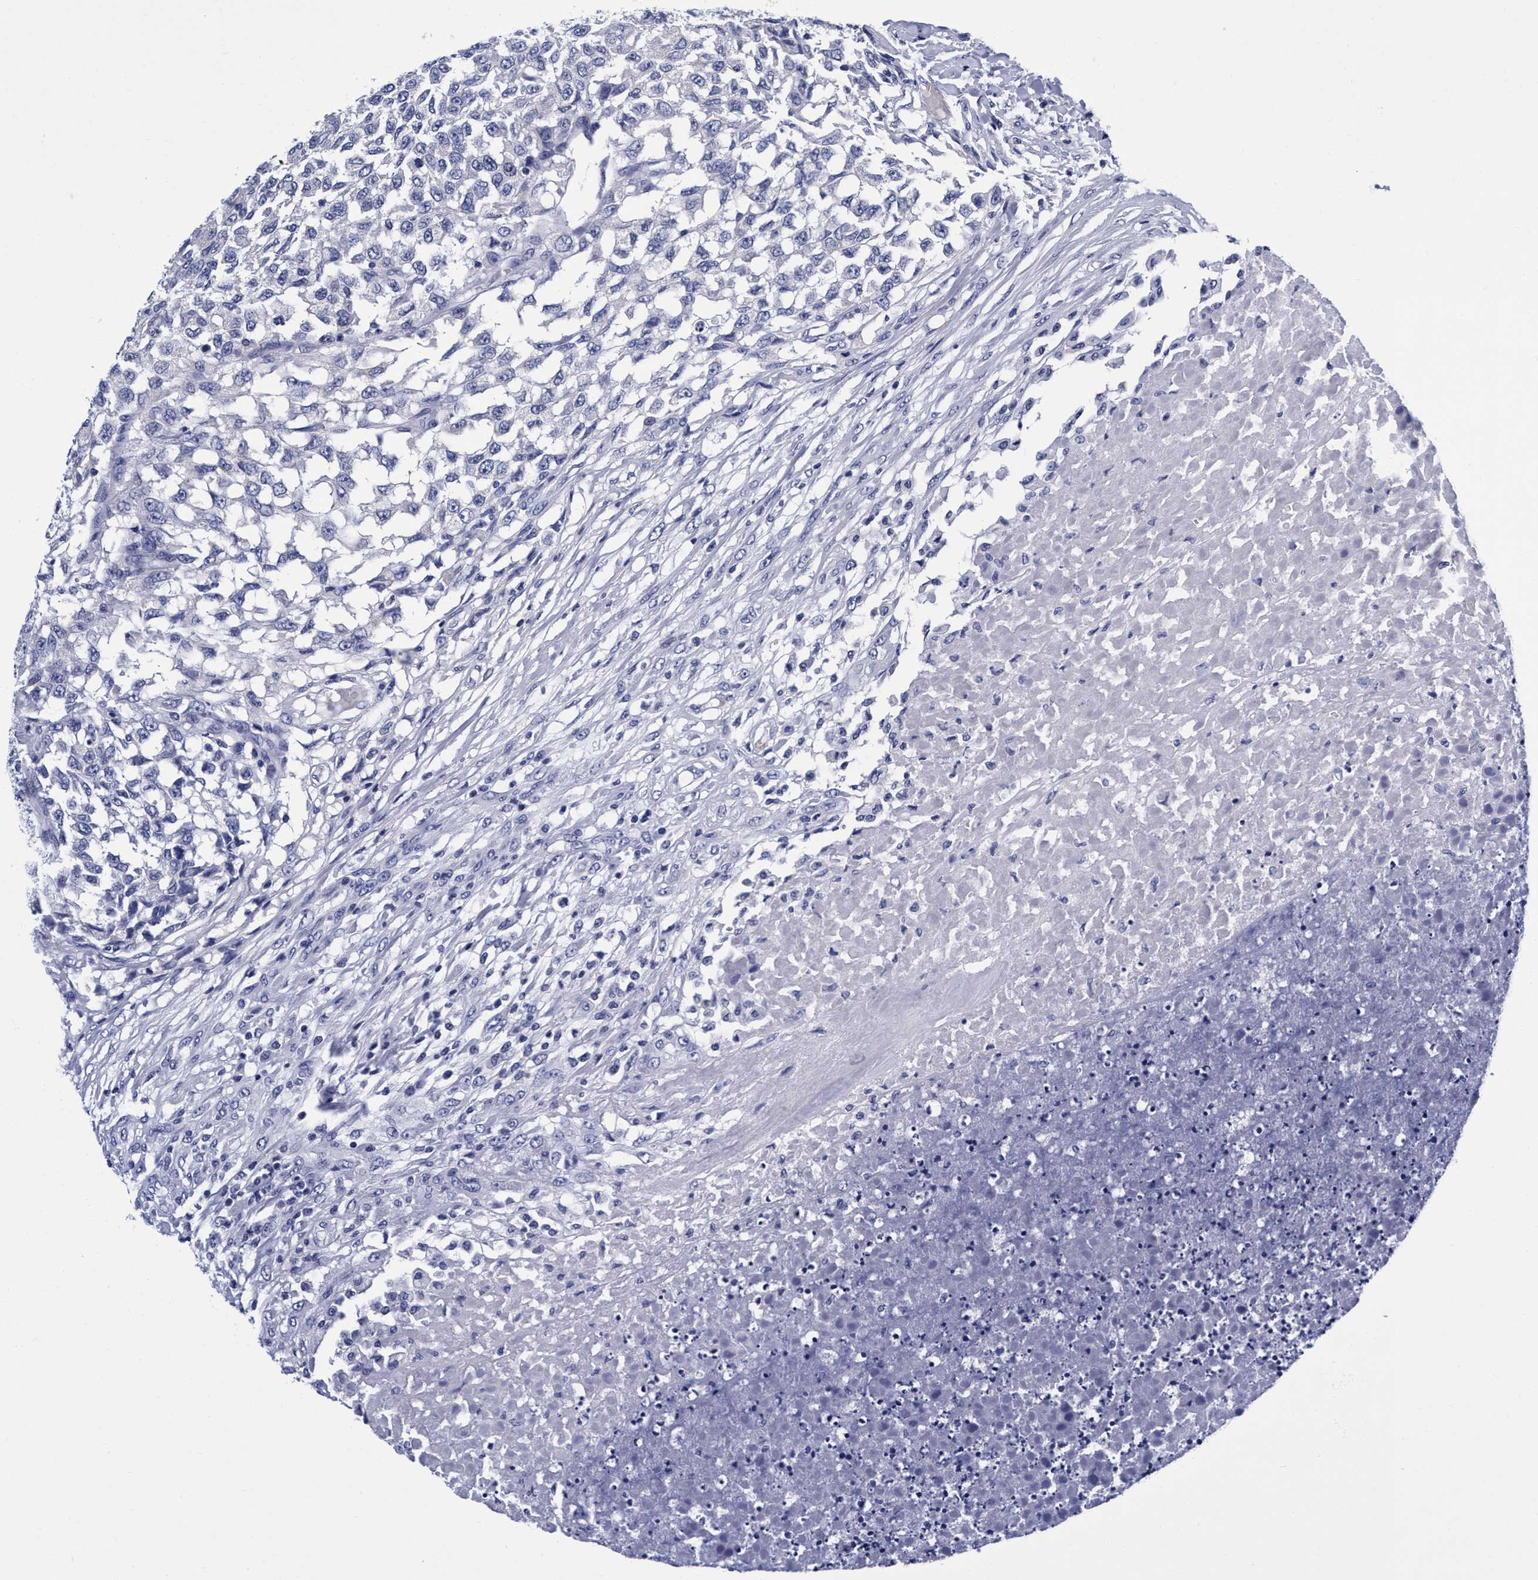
{"staining": {"intensity": "negative", "quantity": "none", "location": "none"}, "tissue": "testis cancer", "cell_type": "Tumor cells", "image_type": "cancer", "snomed": [{"axis": "morphology", "description": "Seminoma, NOS"}, {"axis": "topography", "description": "Testis"}], "caption": "Image shows no significant protein positivity in tumor cells of testis cancer.", "gene": "PLPPR1", "patient": {"sex": "male", "age": 59}}